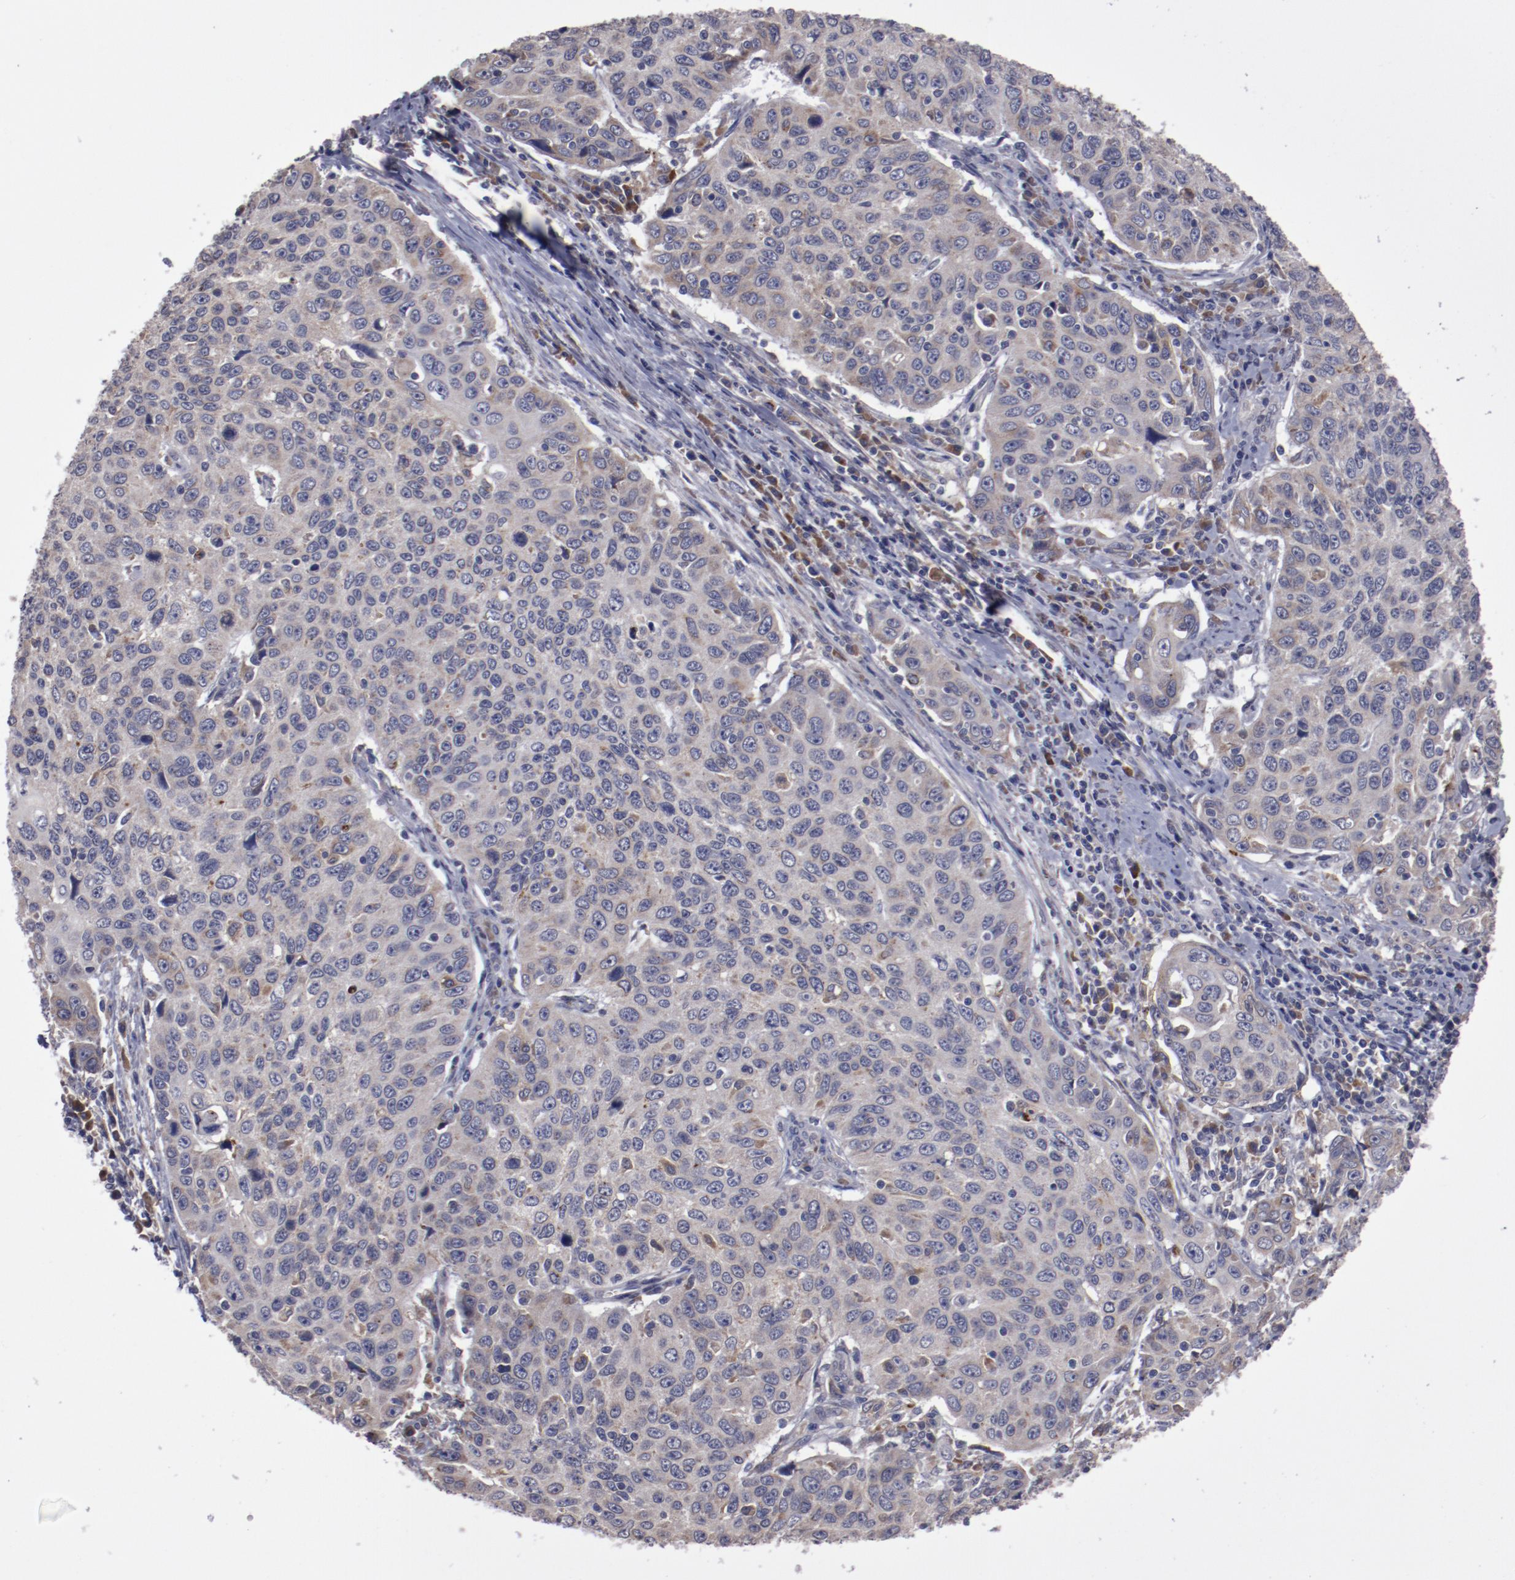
{"staining": {"intensity": "weak", "quantity": "25%-75%", "location": "cytoplasmic/membranous"}, "tissue": "cervical cancer", "cell_type": "Tumor cells", "image_type": "cancer", "snomed": [{"axis": "morphology", "description": "Squamous cell carcinoma, NOS"}, {"axis": "topography", "description": "Cervix"}], "caption": "Immunohistochemical staining of human squamous cell carcinoma (cervical) exhibits low levels of weak cytoplasmic/membranous staining in about 25%-75% of tumor cells.", "gene": "IL12A", "patient": {"sex": "female", "age": 53}}